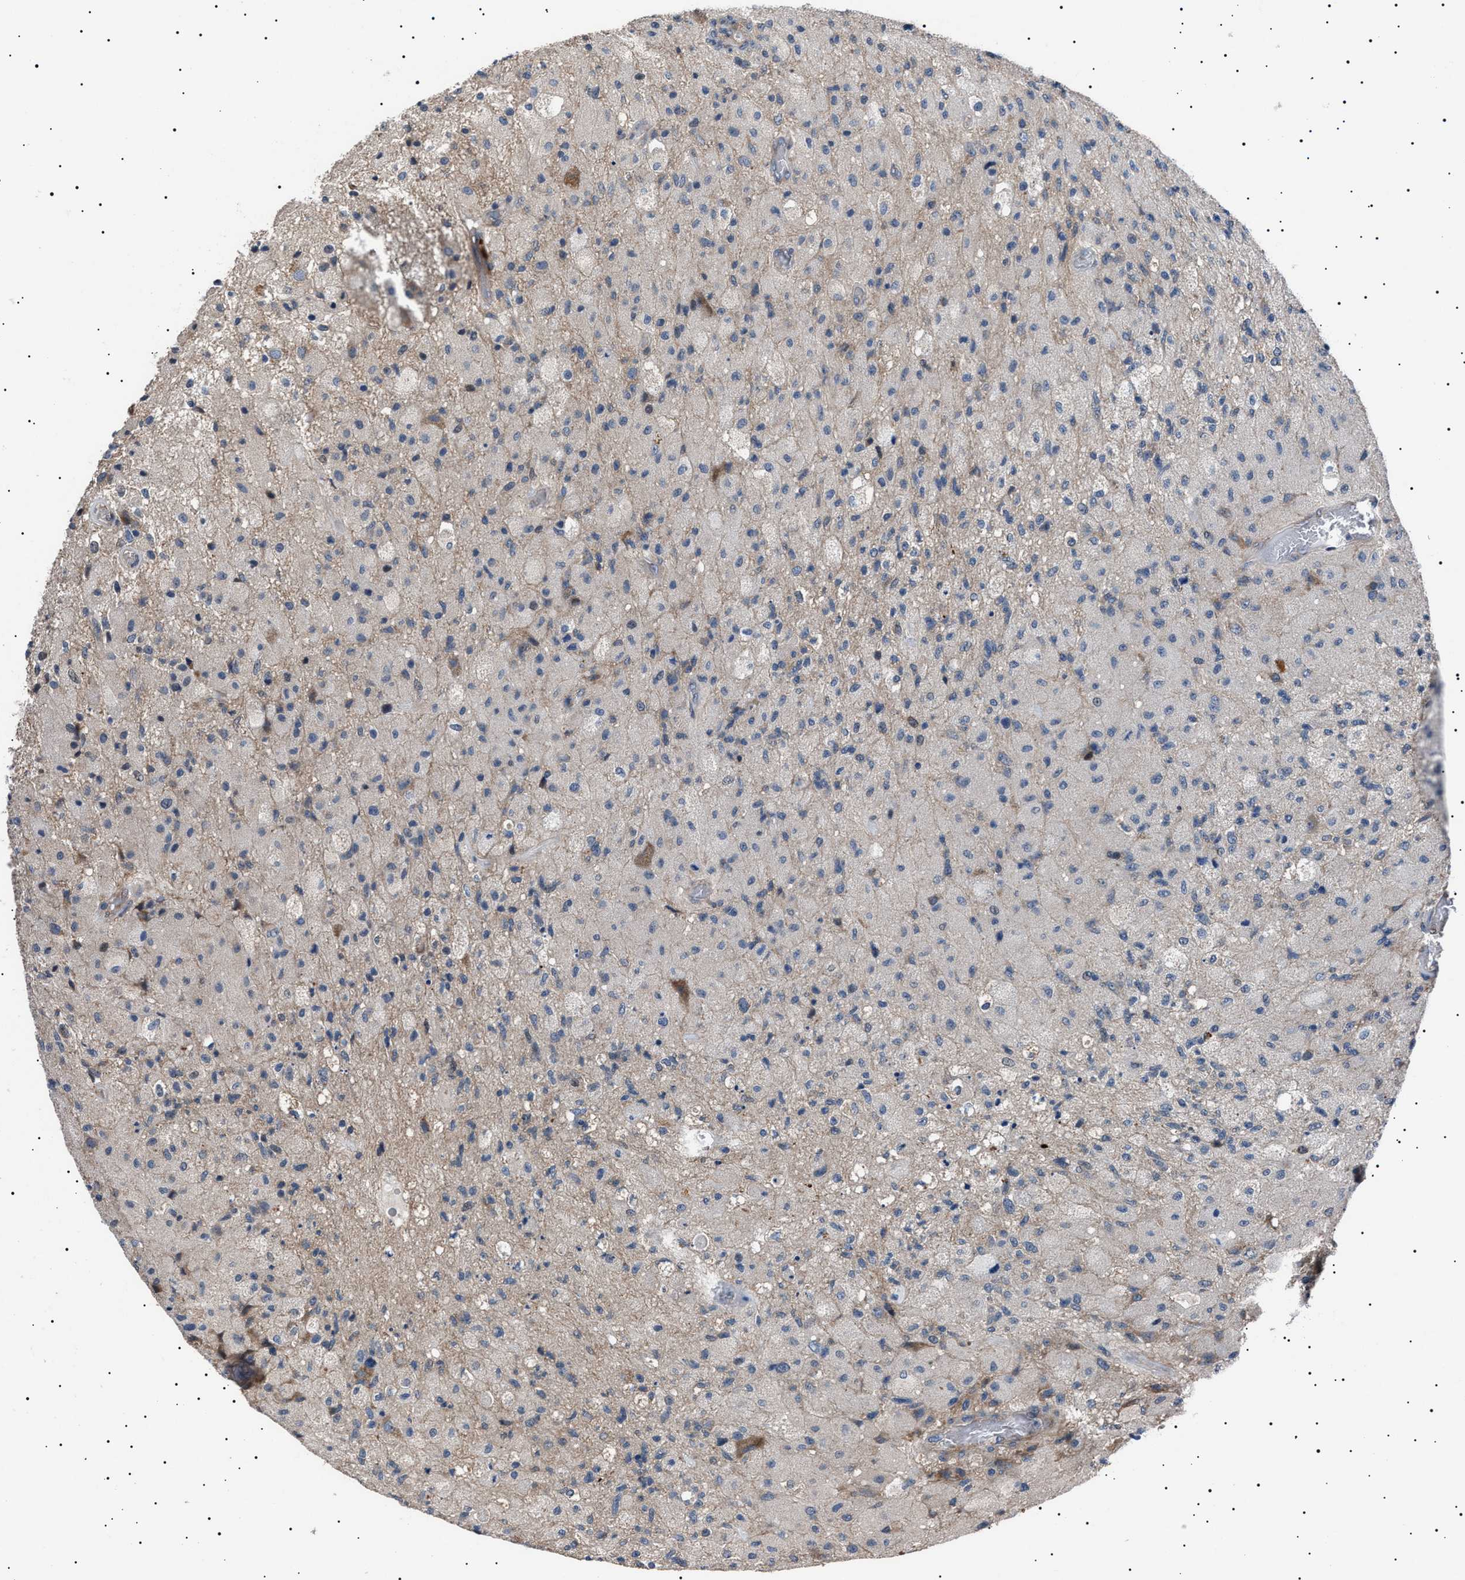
{"staining": {"intensity": "weak", "quantity": "<25%", "location": "cytoplasmic/membranous"}, "tissue": "glioma", "cell_type": "Tumor cells", "image_type": "cancer", "snomed": [{"axis": "morphology", "description": "Normal tissue, NOS"}, {"axis": "morphology", "description": "Glioma, malignant, High grade"}, {"axis": "topography", "description": "Cerebral cortex"}], "caption": "Immunohistochemistry image of neoplastic tissue: high-grade glioma (malignant) stained with DAB (3,3'-diaminobenzidine) shows no significant protein positivity in tumor cells.", "gene": "PTRH1", "patient": {"sex": "male", "age": 77}}